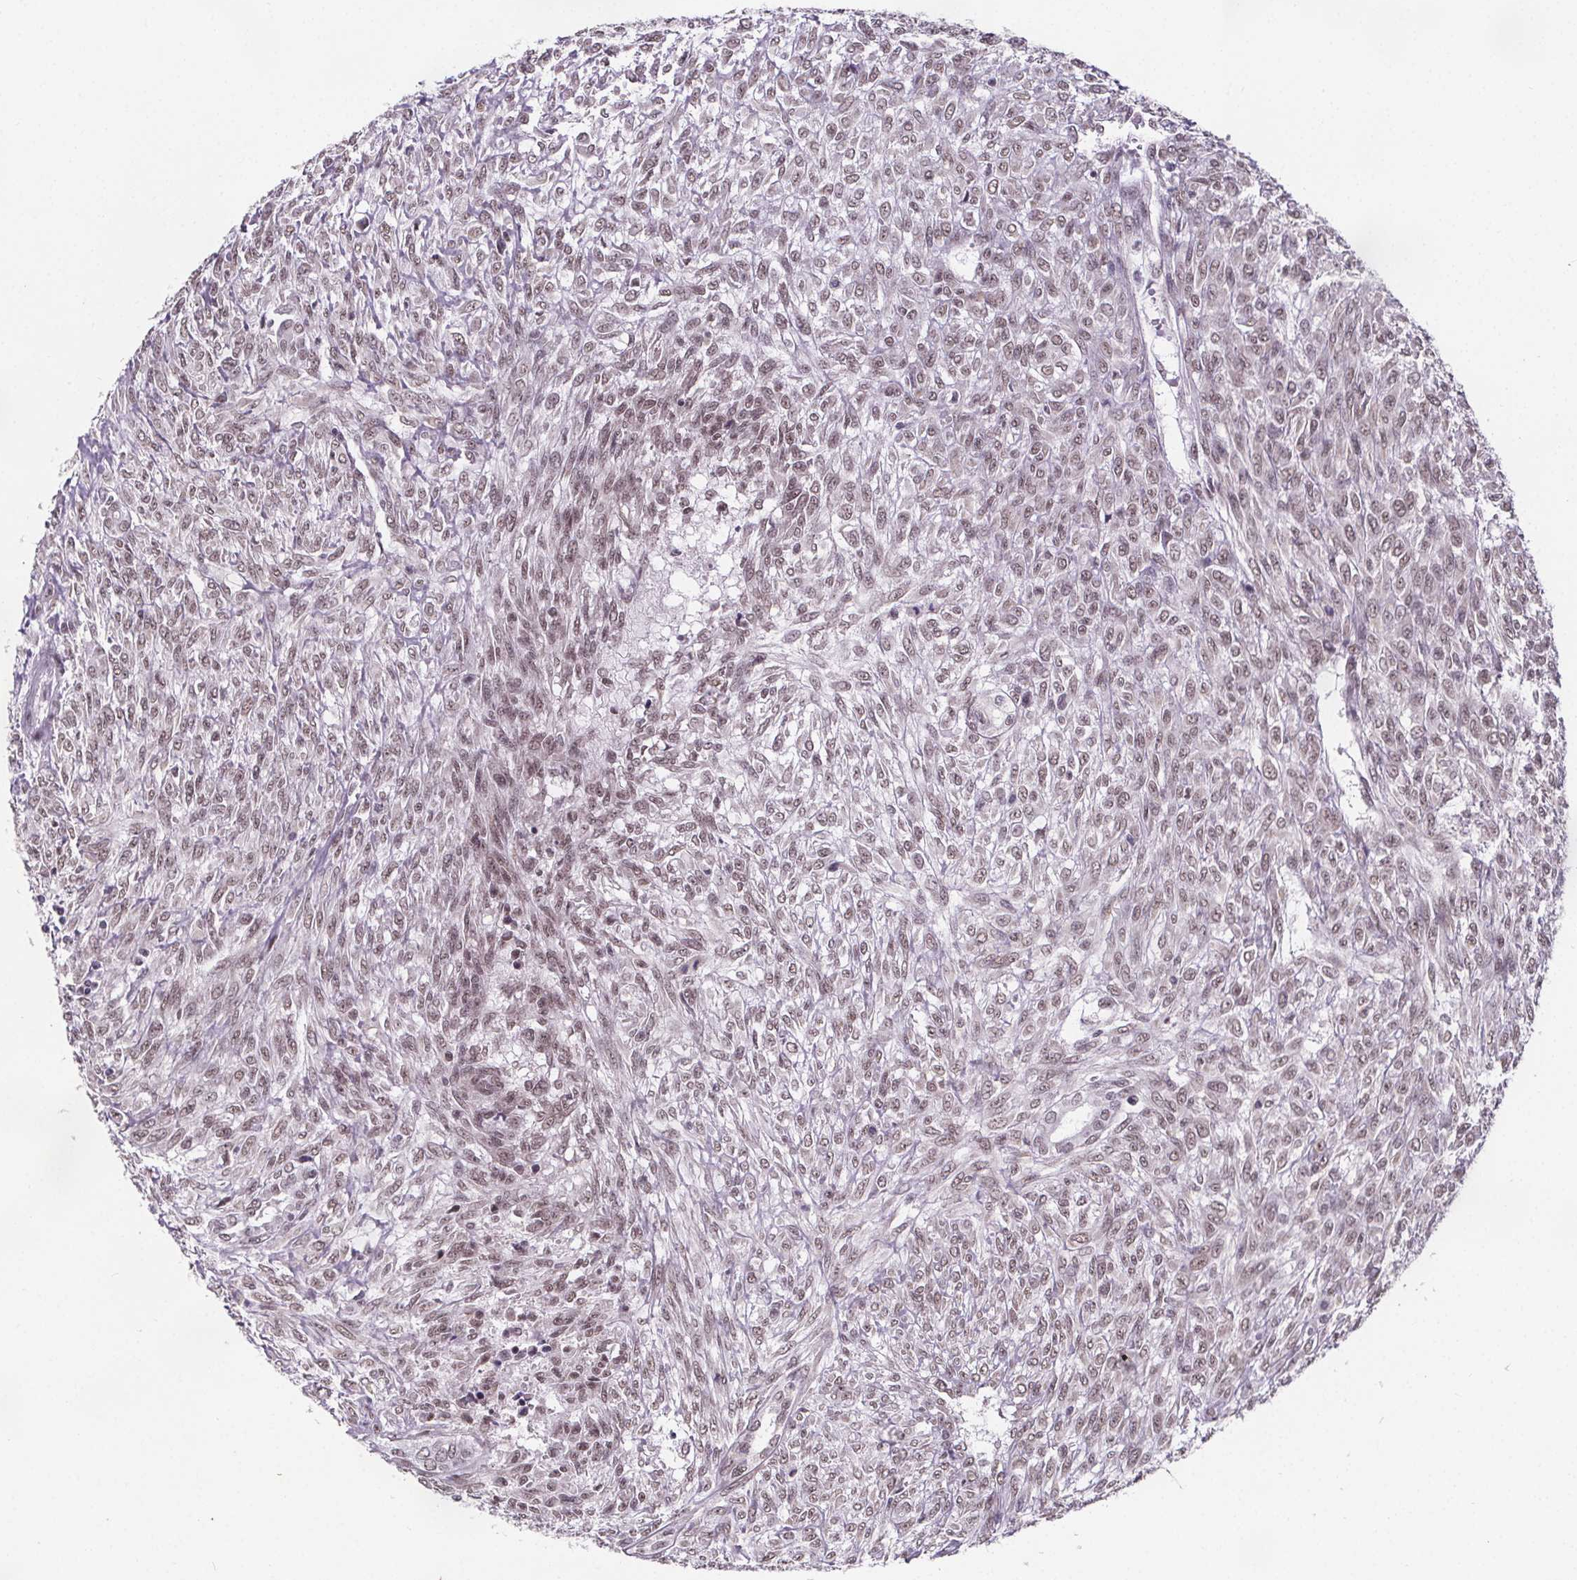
{"staining": {"intensity": "moderate", "quantity": ">75%", "location": "nuclear"}, "tissue": "renal cancer", "cell_type": "Tumor cells", "image_type": "cancer", "snomed": [{"axis": "morphology", "description": "Adenocarcinoma, NOS"}, {"axis": "topography", "description": "Kidney"}], "caption": "Immunohistochemistry (DAB (3,3'-diaminobenzidine)) staining of adenocarcinoma (renal) demonstrates moderate nuclear protein expression in approximately >75% of tumor cells. The protein of interest is stained brown, and the nuclei are stained in blue (DAB IHC with brightfield microscopy, high magnification).", "gene": "ZNF572", "patient": {"sex": "male", "age": 58}}